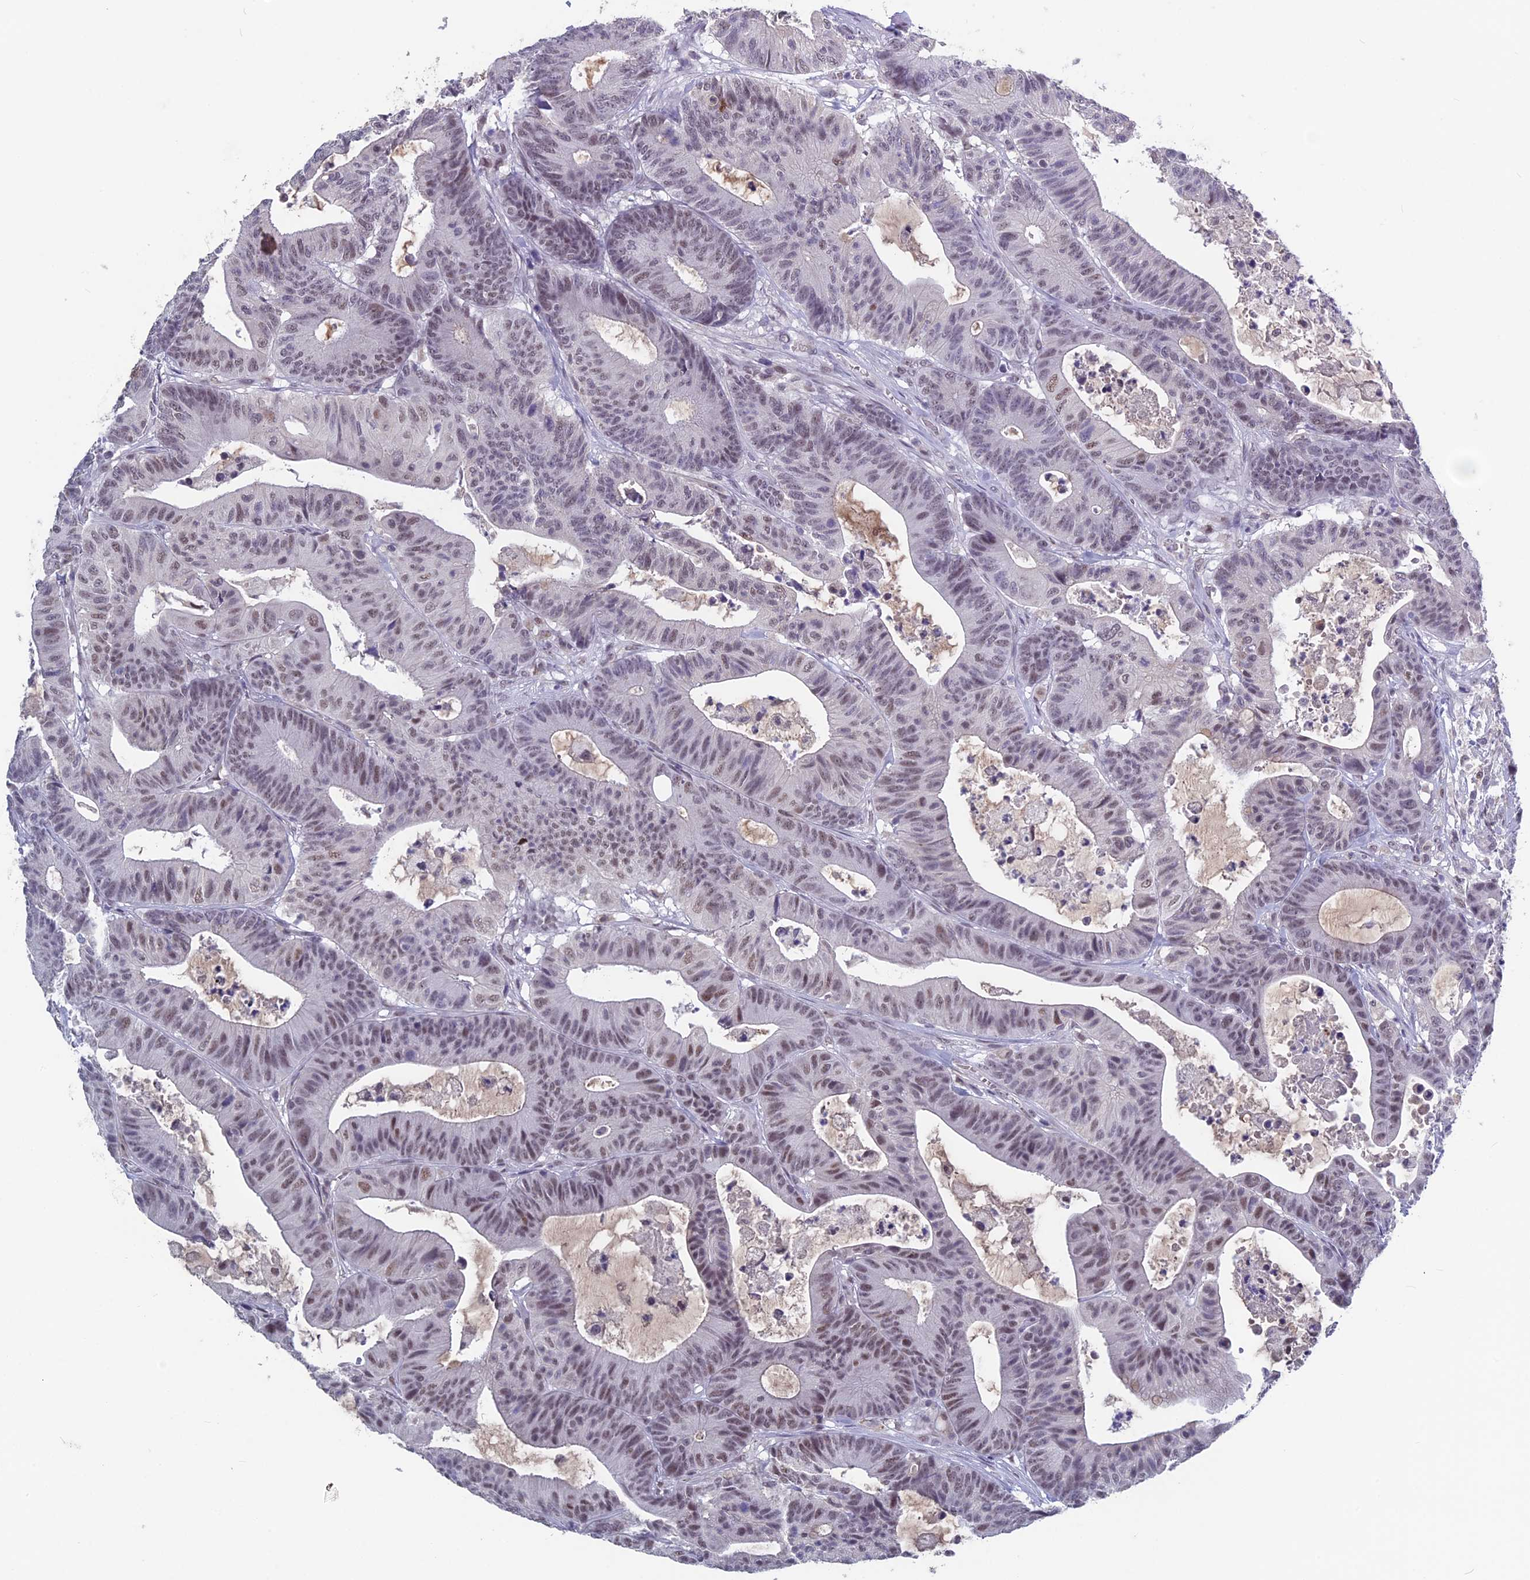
{"staining": {"intensity": "weak", "quantity": "25%-75%", "location": "nuclear"}, "tissue": "colorectal cancer", "cell_type": "Tumor cells", "image_type": "cancer", "snomed": [{"axis": "morphology", "description": "Adenocarcinoma, NOS"}, {"axis": "topography", "description": "Colon"}], "caption": "Brown immunohistochemical staining in colorectal cancer (adenocarcinoma) reveals weak nuclear staining in about 25%-75% of tumor cells.", "gene": "MT-CO3", "patient": {"sex": "female", "age": 84}}